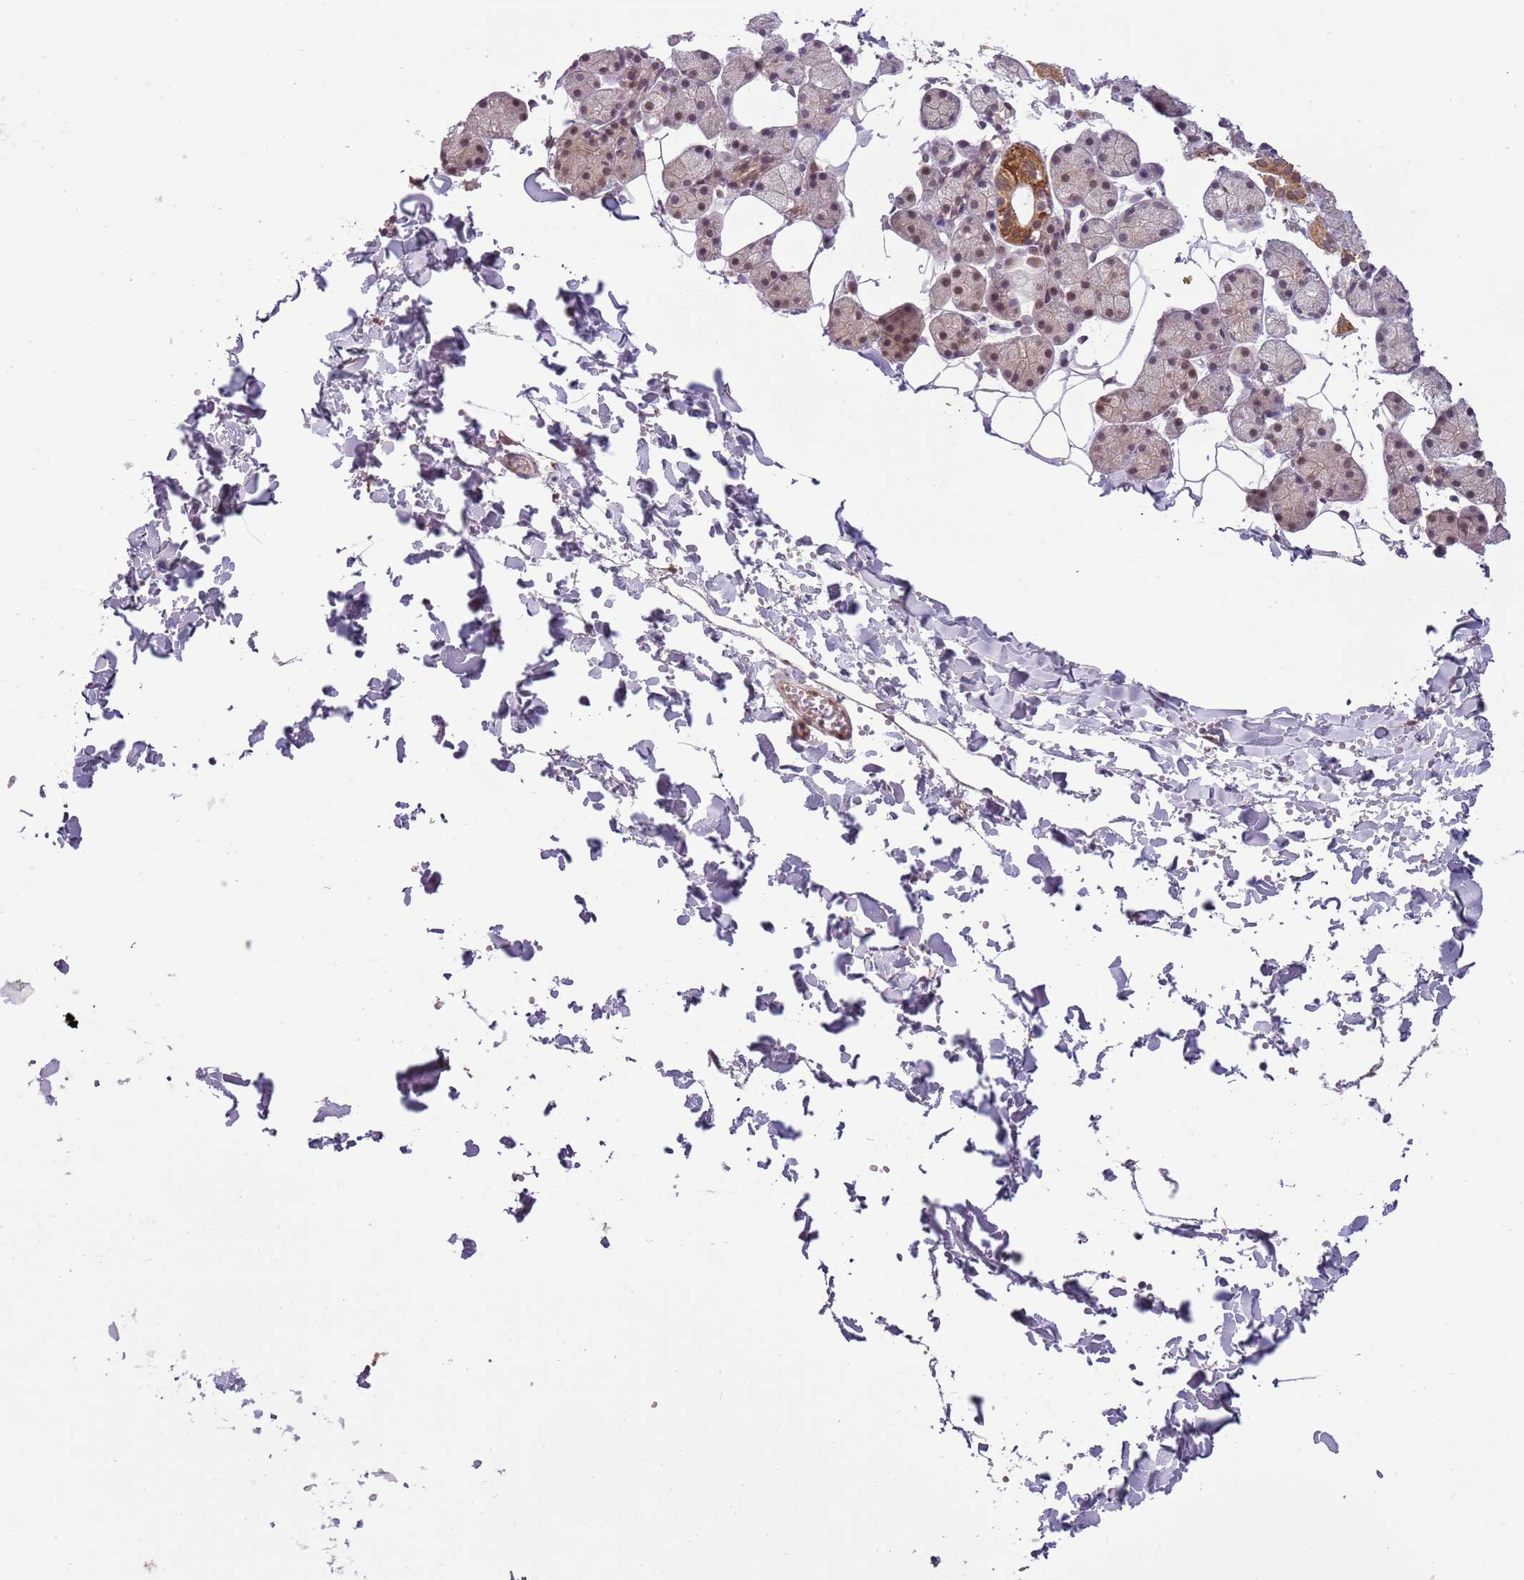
{"staining": {"intensity": "strong", "quantity": "<25%", "location": "cytoplasmic/membranous,nuclear"}, "tissue": "salivary gland", "cell_type": "Glandular cells", "image_type": "normal", "snomed": [{"axis": "morphology", "description": "Normal tissue, NOS"}, {"axis": "topography", "description": "Salivary gland"}], "caption": "Immunohistochemical staining of normal human salivary gland exhibits <25% levels of strong cytoplasmic/membranous,nuclear protein staining in about <25% of glandular cells.", "gene": "FAM120AOS", "patient": {"sex": "female", "age": 33}}